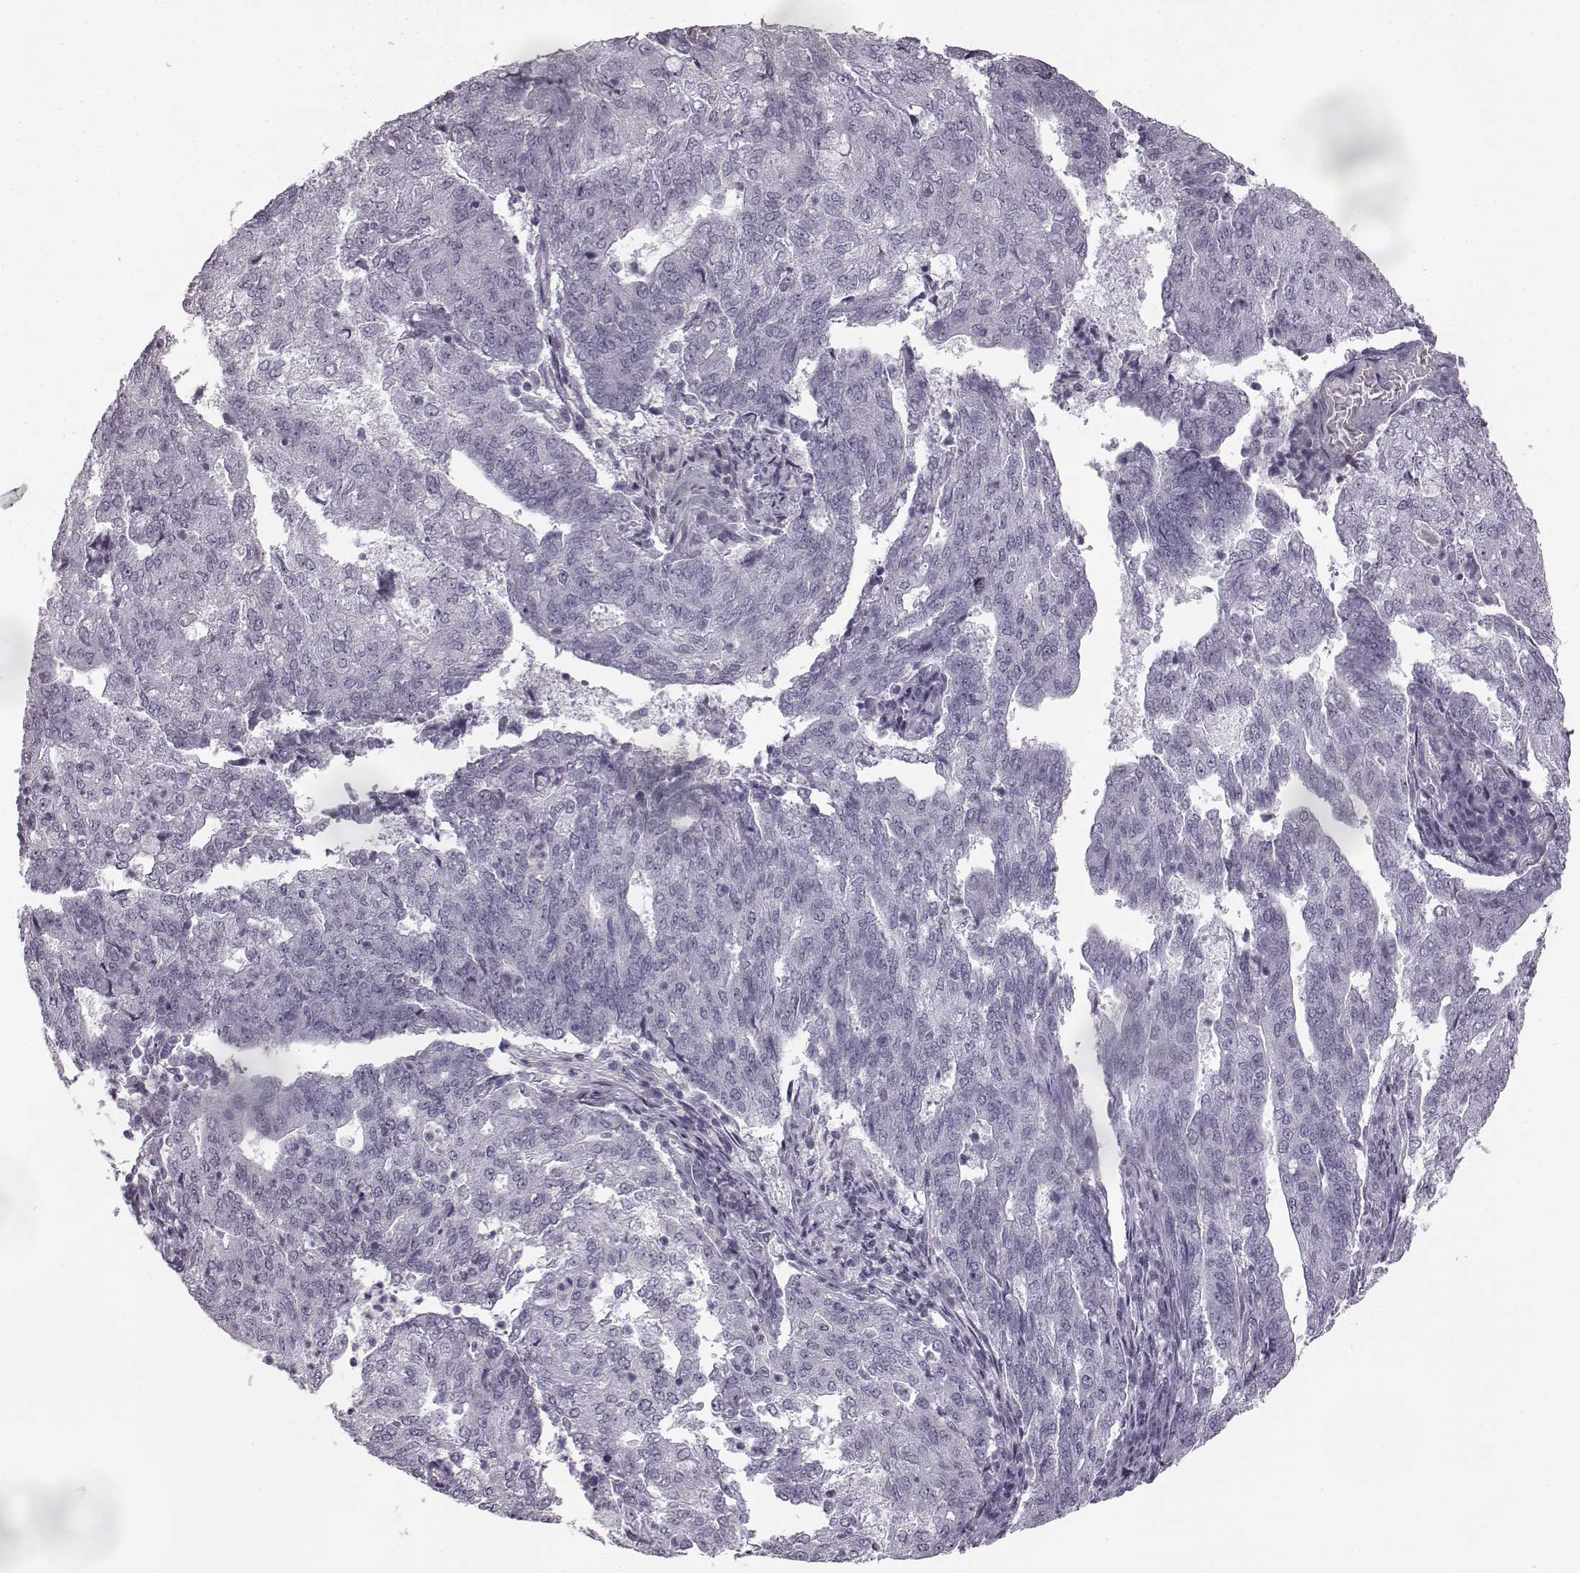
{"staining": {"intensity": "negative", "quantity": "none", "location": "none"}, "tissue": "endometrial cancer", "cell_type": "Tumor cells", "image_type": "cancer", "snomed": [{"axis": "morphology", "description": "Adenocarcinoma, NOS"}, {"axis": "topography", "description": "Endometrium"}], "caption": "High power microscopy micrograph of an immunohistochemistry image of endometrial adenocarcinoma, revealing no significant positivity in tumor cells. (DAB (3,3'-diaminobenzidine) immunohistochemistry visualized using brightfield microscopy, high magnification).", "gene": "SEMG2", "patient": {"sex": "female", "age": 82}}